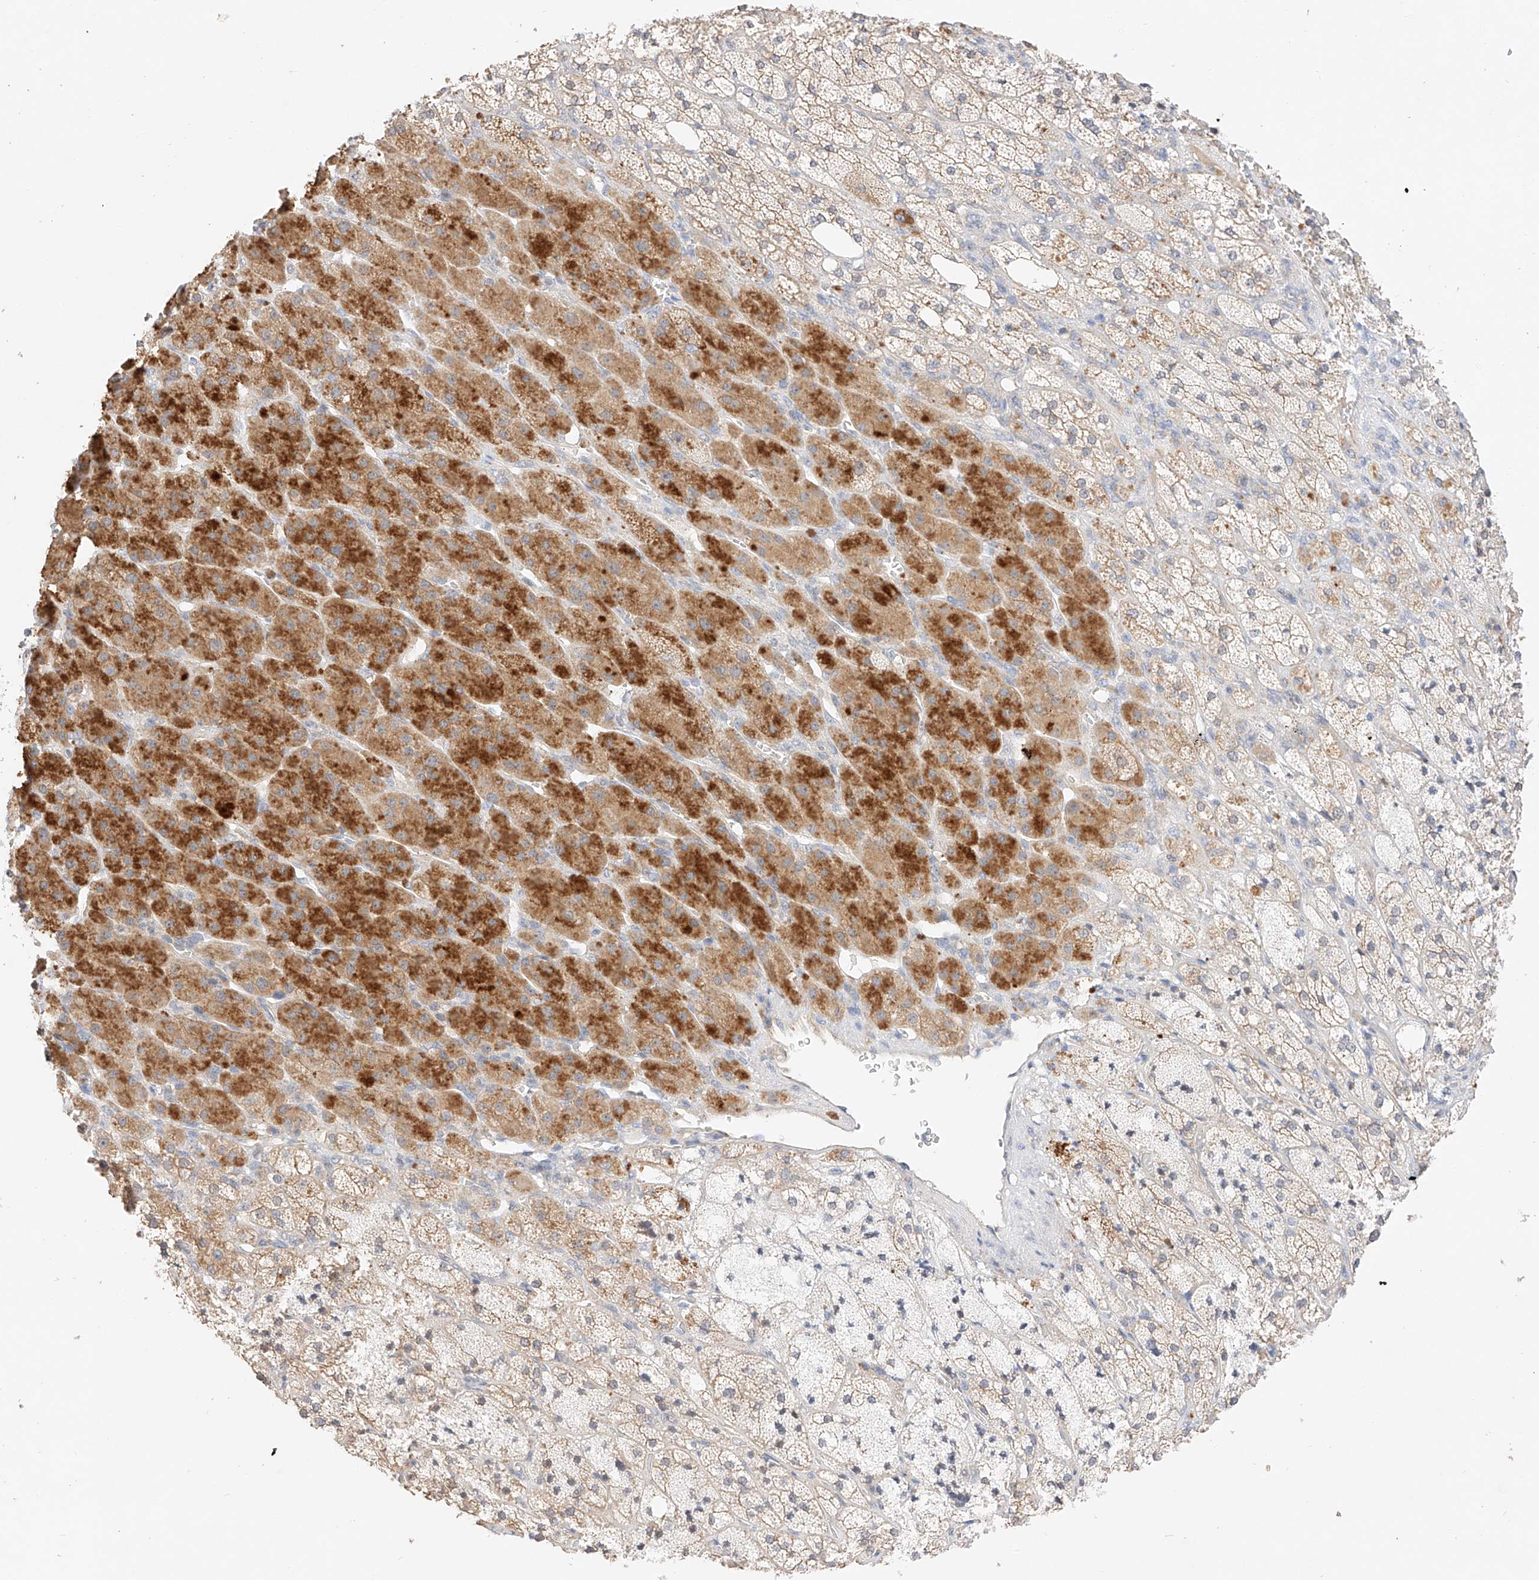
{"staining": {"intensity": "moderate", "quantity": "25%-75%", "location": "cytoplasmic/membranous"}, "tissue": "adrenal gland", "cell_type": "Glandular cells", "image_type": "normal", "snomed": [{"axis": "morphology", "description": "Normal tissue, NOS"}, {"axis": "topography", "description": "Adrenal gland"}], "caption": "Immunohistochemical staining of unremarkable human adrenal gland shows medium levels of moderate cytoplasmic/membranous positivity in about 25%-75% of glandular cells. (DAB (3,3'-diaminobenzidine) IHC, brown staining for protein, blue staining for nuclei).", "gene": "IL22RA2", "patient": {"sex": "male", "age": 61}}